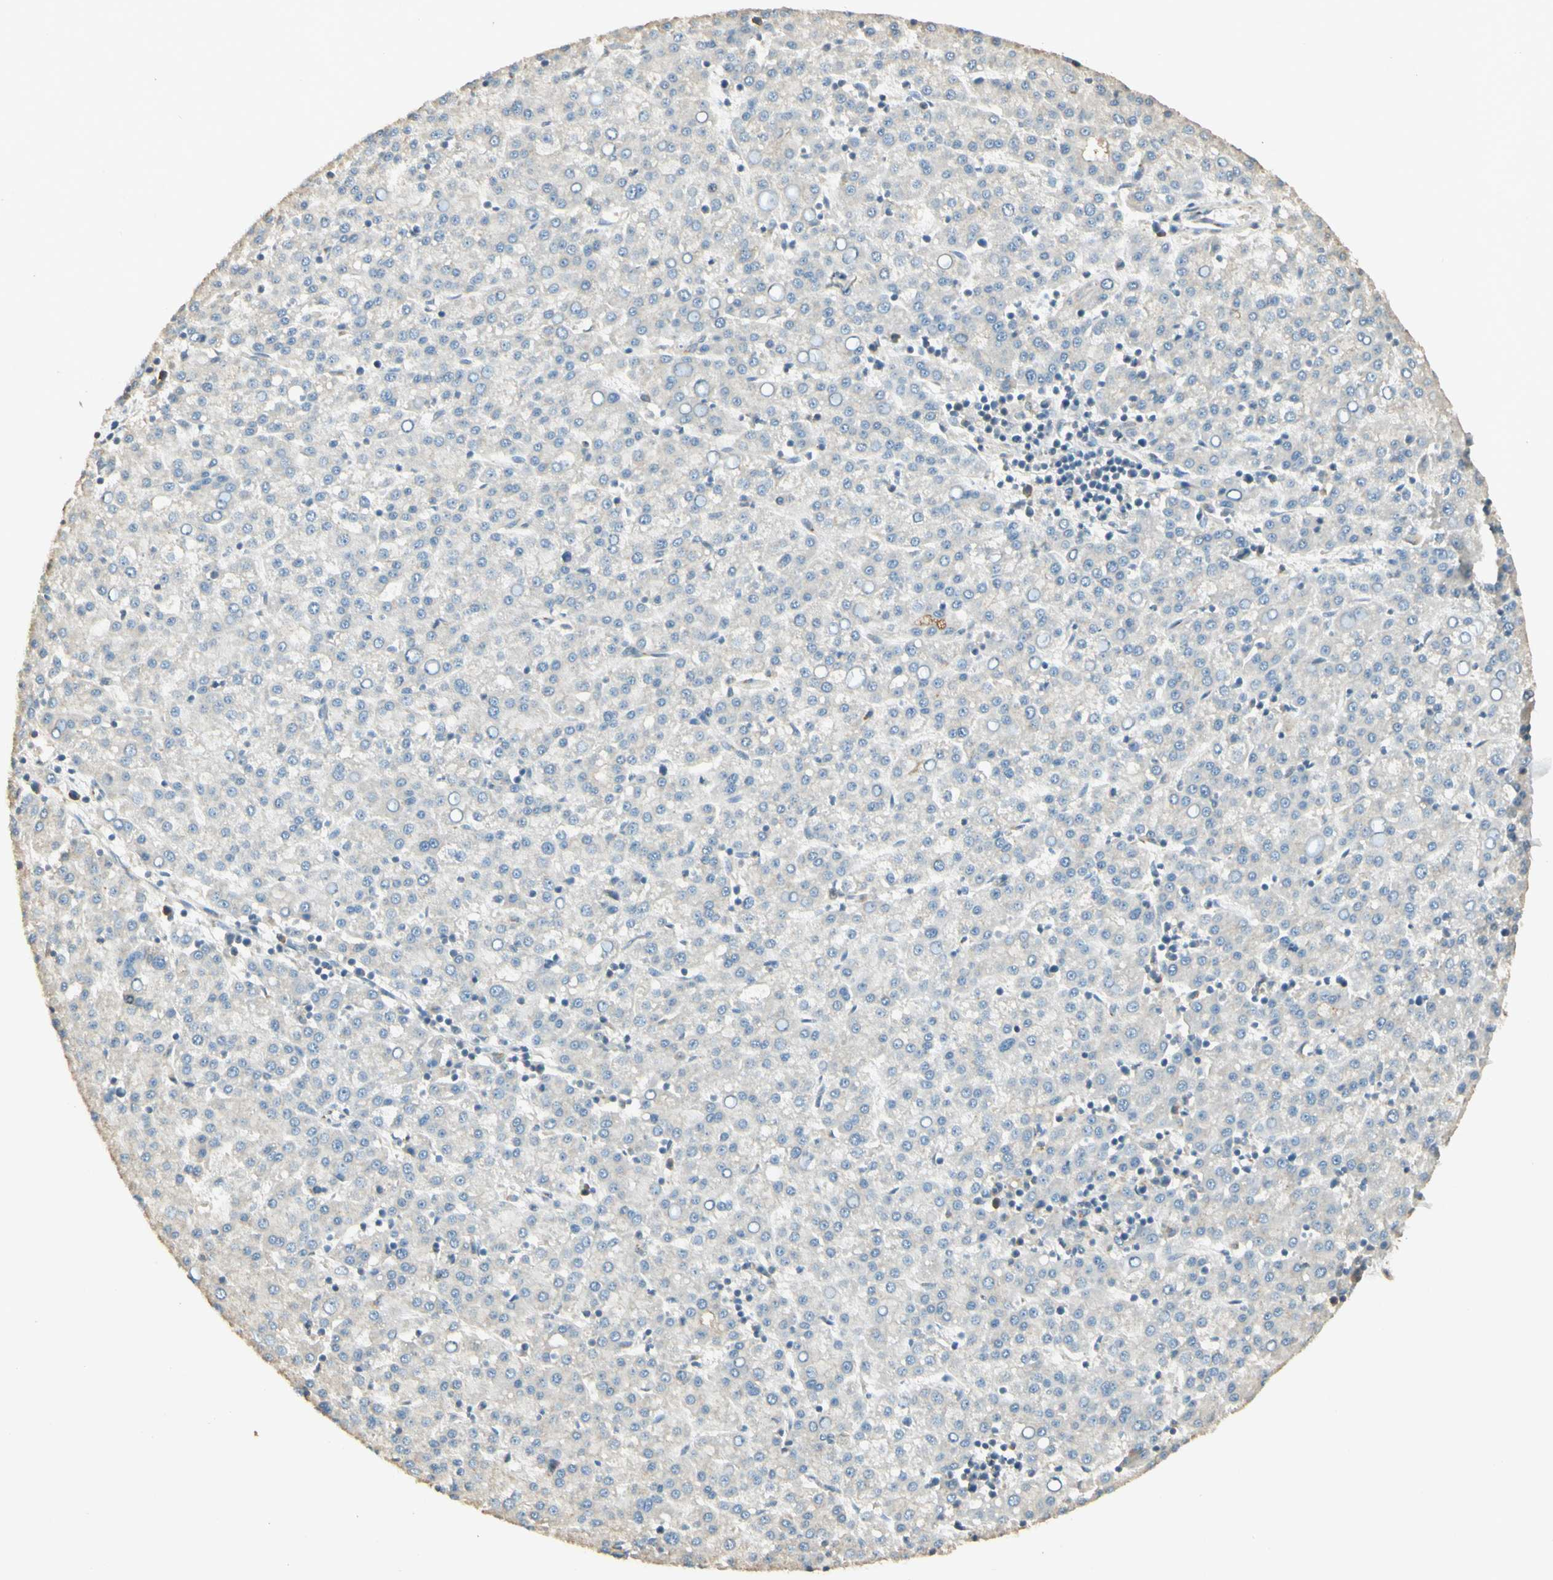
{"staining": {"intensity": "negative", "quantity": "none", "location": "none"}, "tissue": "liver cancer", "cell_type": "Tumor cells", "image_type": "cancer", "snomed": [{"axis": "morphology", "description": "Carcinoma, Hepatocellular, NOS"}, {"axis": "topography", "description": "Liver"}], "caption": "Tumor cells show no significant expression in hepatocellular carcinoma (liver).", "gene": "UXS1", "patient": {"sex": "female", "age": 58}}